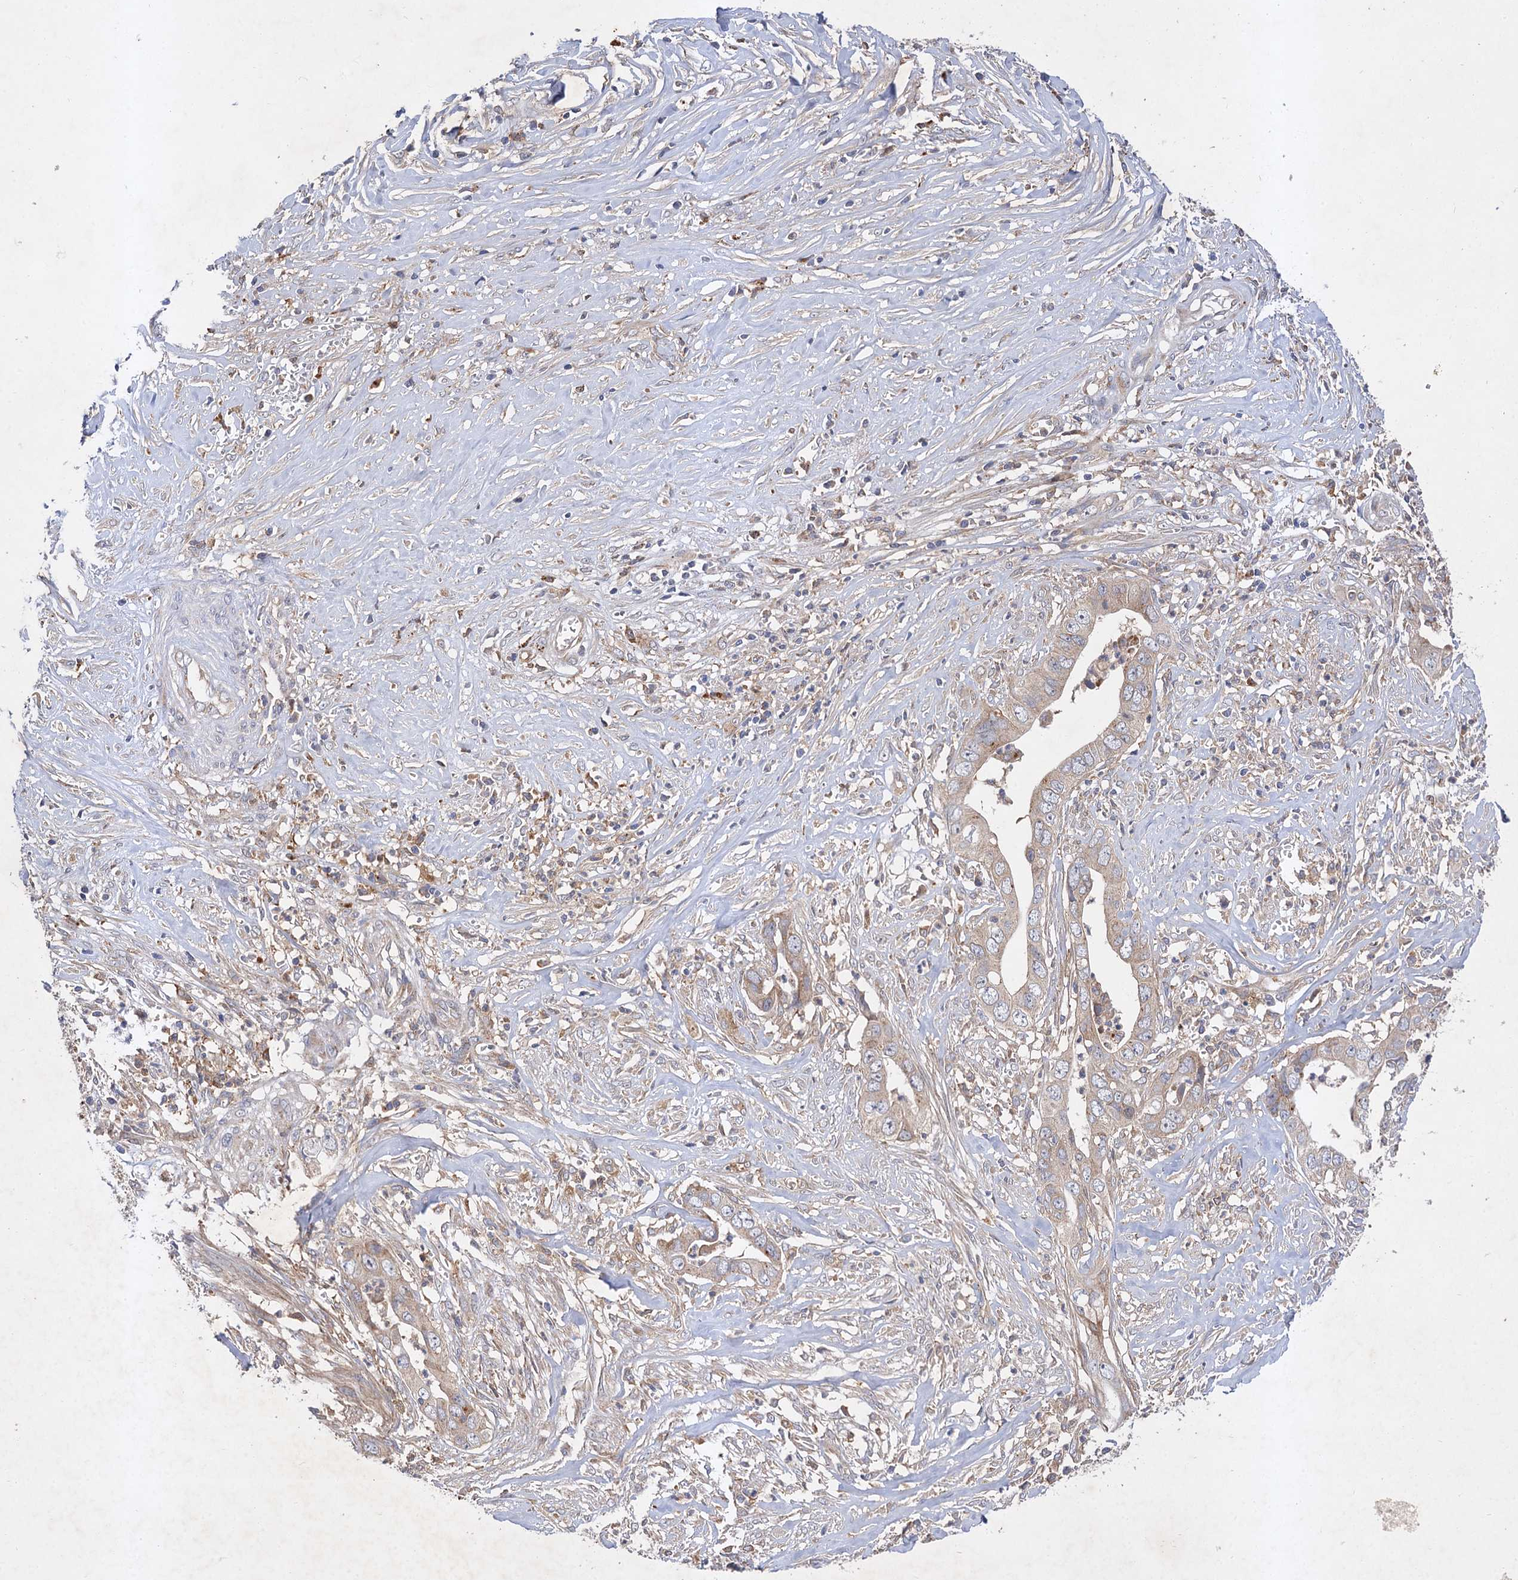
{"staining": {"intensity": "weak", "quantity": "<25%", "location": "cytoplasmic/membranous"}, "tissue": "liver cancer", "cell_type": "Tumor cells", "image_type": "cancer", "snomed": [{"axis": "morphology", "description": "Cholangiocarcinoma"}, {"axis": "topography", "description": "Liver"}], "caption": "DAB (3,3'-diaminobenzidine) immunohistochemical staining of liver cancer shows no significant positivity in tumor cells. The staining was performed using DAB (3,3'-diaminobenzidine) to visualize the protein expression in brown, while the nuclei were stained in blue with hematoxylin (Magnification: 20x).", "gene": "PATL1", "patient": {"sex": "female", "age": 79}}